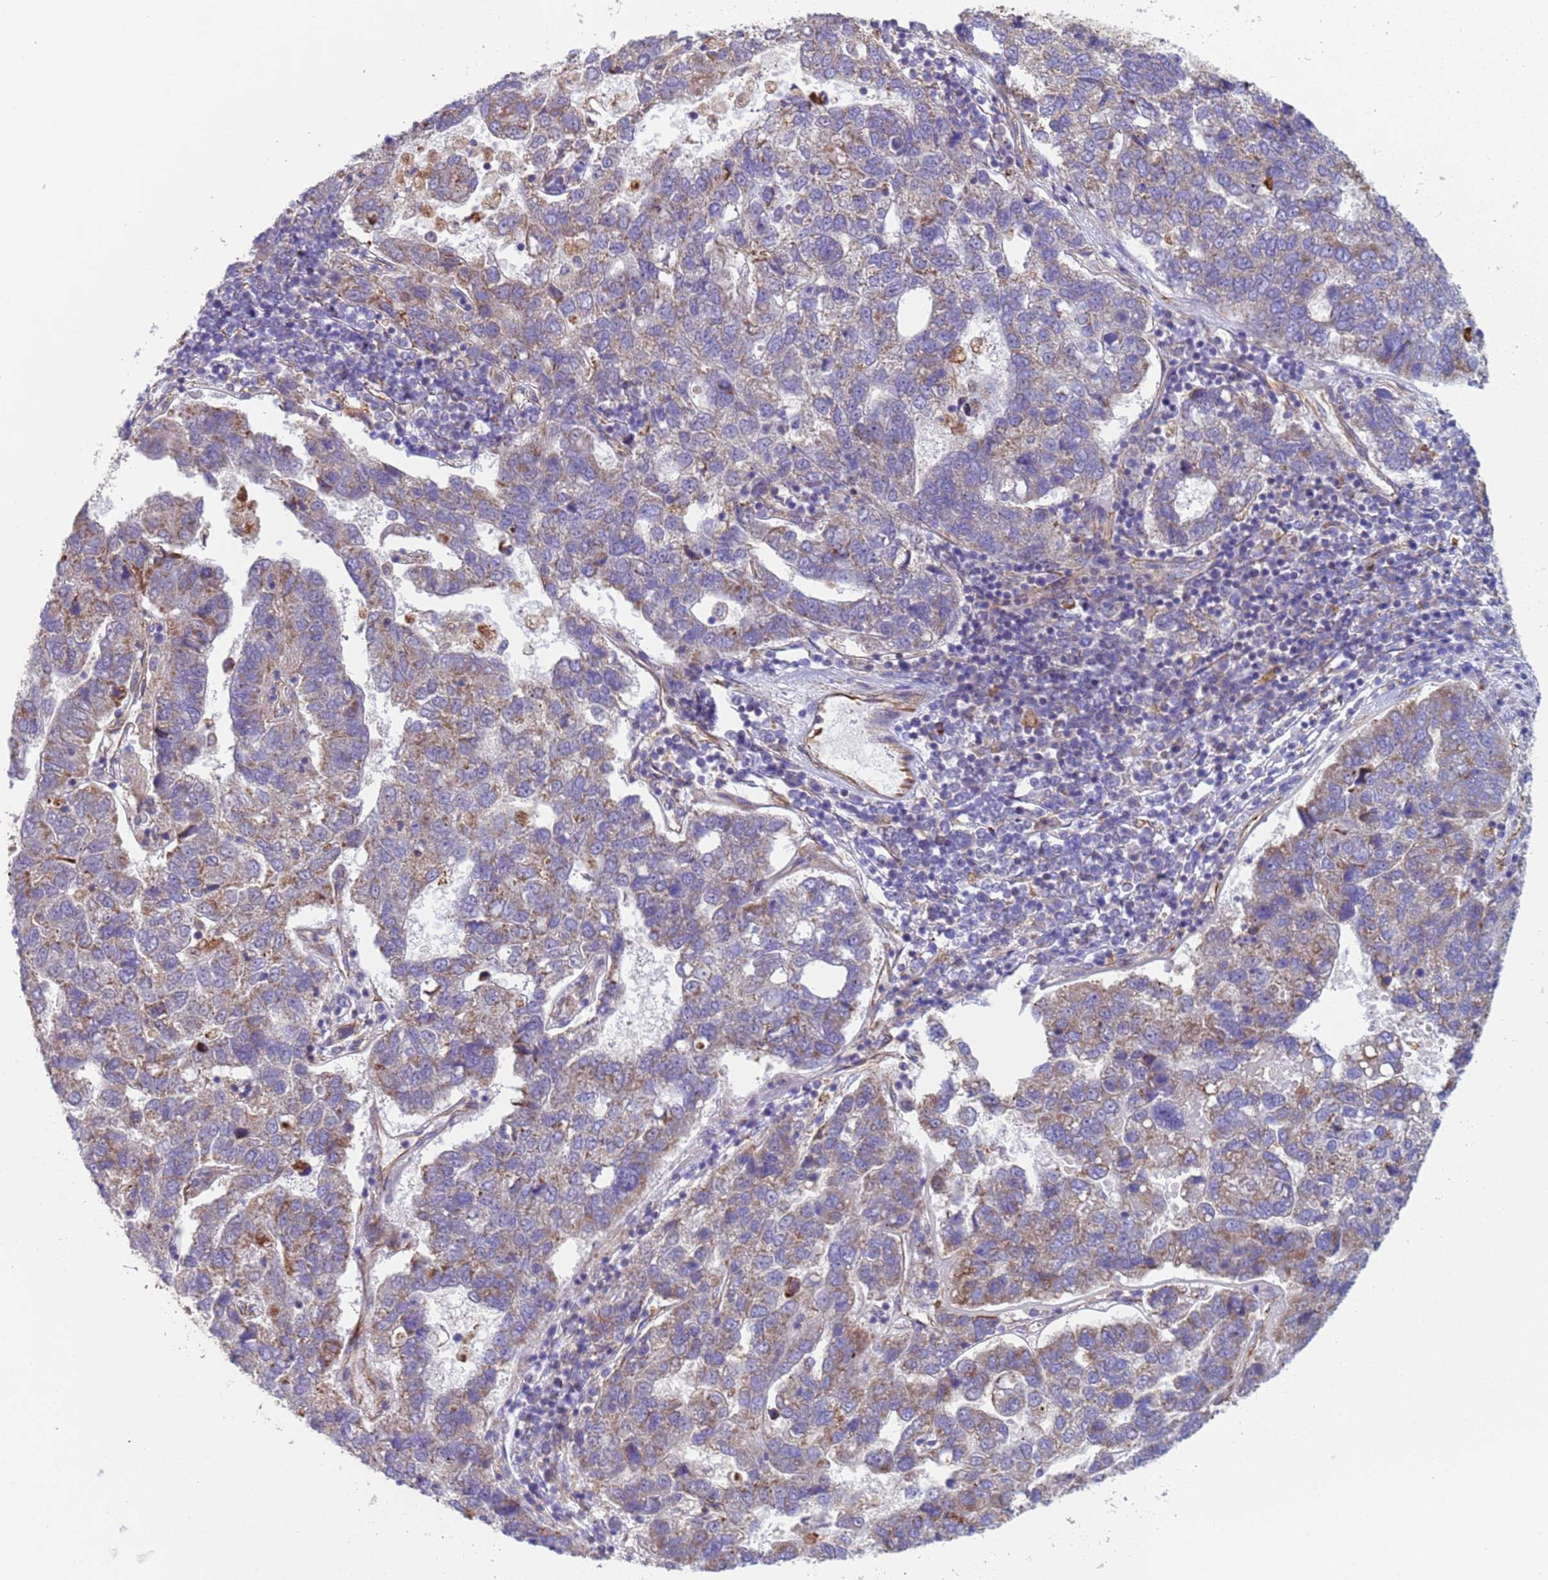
{"staining": {"intensity": "weak", "quantity": "<25%", "location": "cytoplasmic/membranous"}, "tissue": "pancreatic cancer", "cell_type": "Tumor cells", "image_type": "cancer", "snomed": [{"axis": "morphology", "description": "Adenocarcinoma, NOS"}, {"axis": "topography", "description": "Pancreas"}], "caption": "The immunohistochemistry photomicrograph has no significant expression in tumor cells of adenocarcinoma (pancreatic) tissue.", "gene": "NUDT12", "patient": {"sex": "female", "age": 61}}